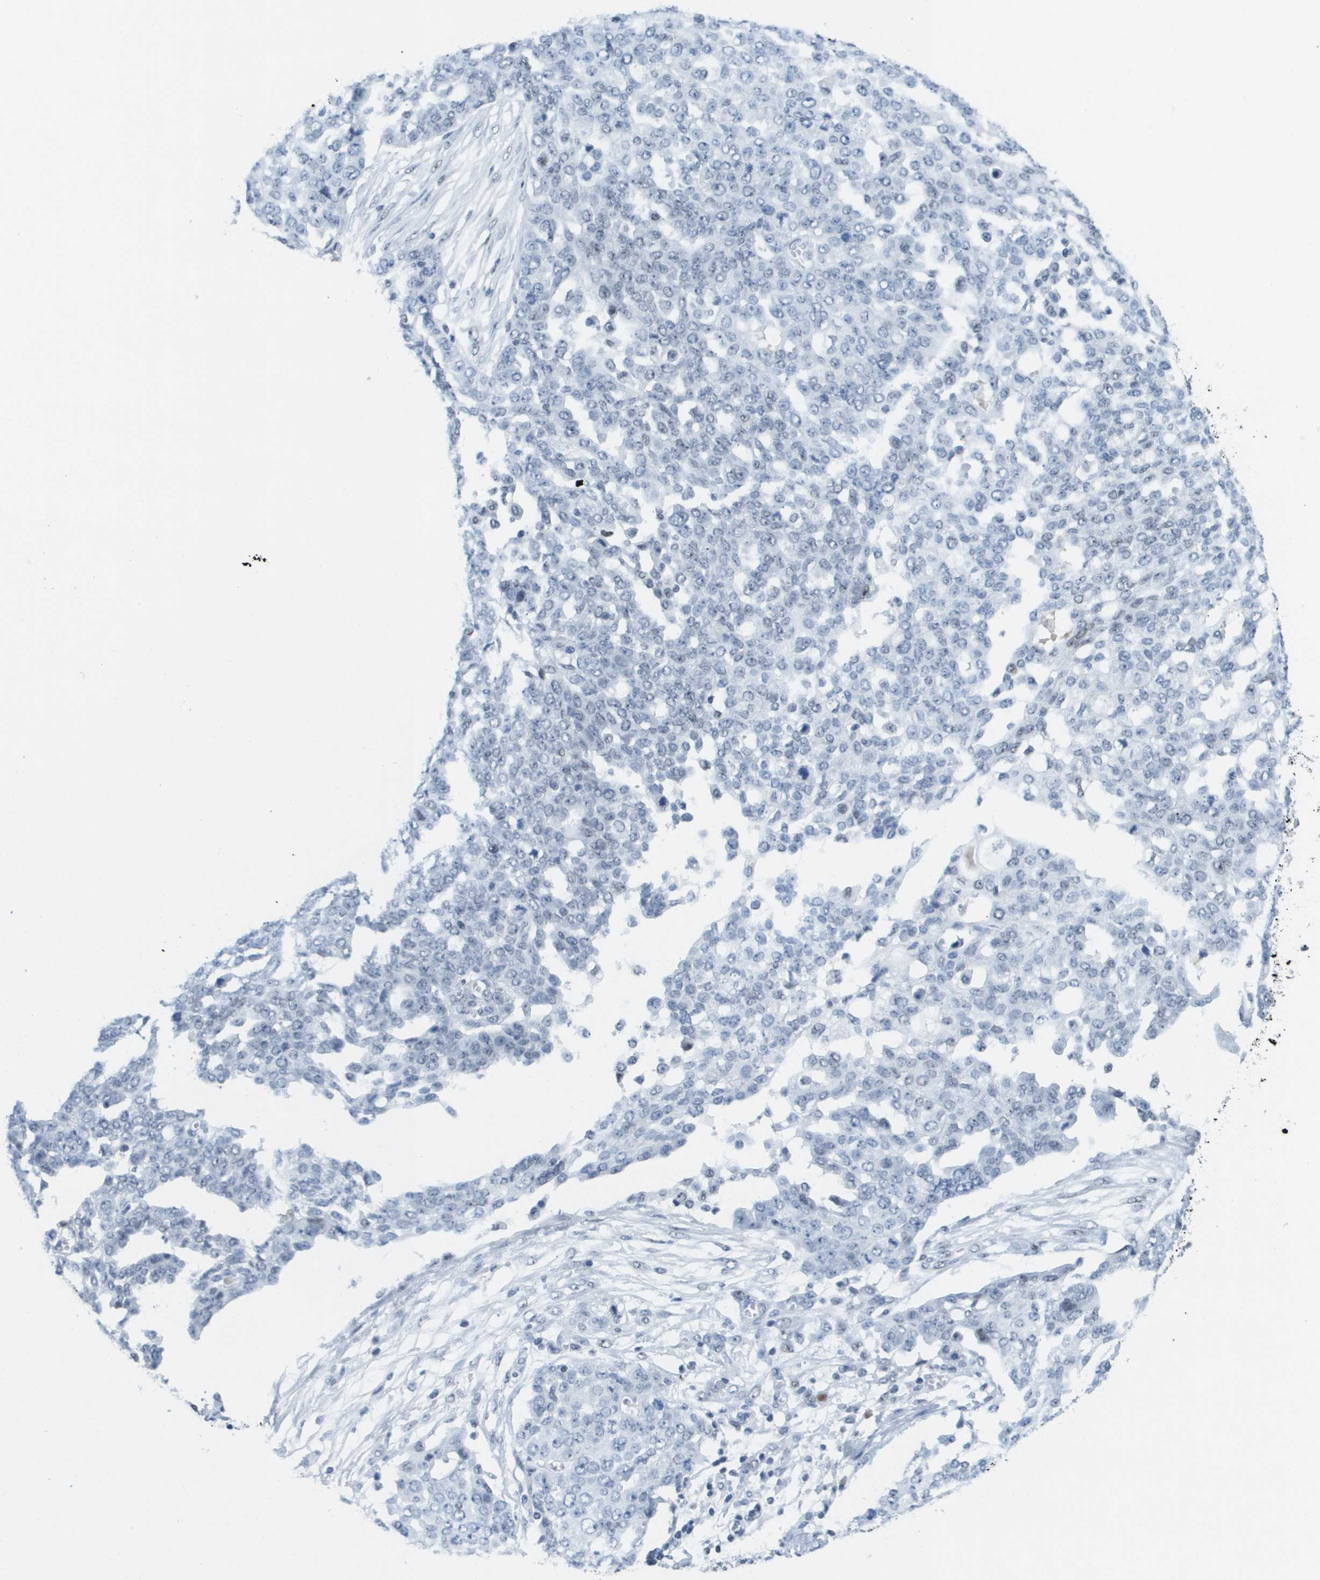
{"staining": {"intensity": "negative", "quantity": "none", "location": "none"}, "tissue": "ovarian cancer", "cell_type": "Tumor cells", "image_type": "cancer", "snomed": [{"axis": "morphology", "description": "Cystadenocarcinoma, serous, NOS"}, {"axis": "topography", "description": "Soft tissue"}, {"axis": "topography", "description": "Ovary"}], "caption": "Immunohistochemistry (IHC) of ovarian serous cystadenocarcinoma shows no positivity in tumor cells.", "gene": "TP53RK", "patient": {"sex": "female", "age": 57}}